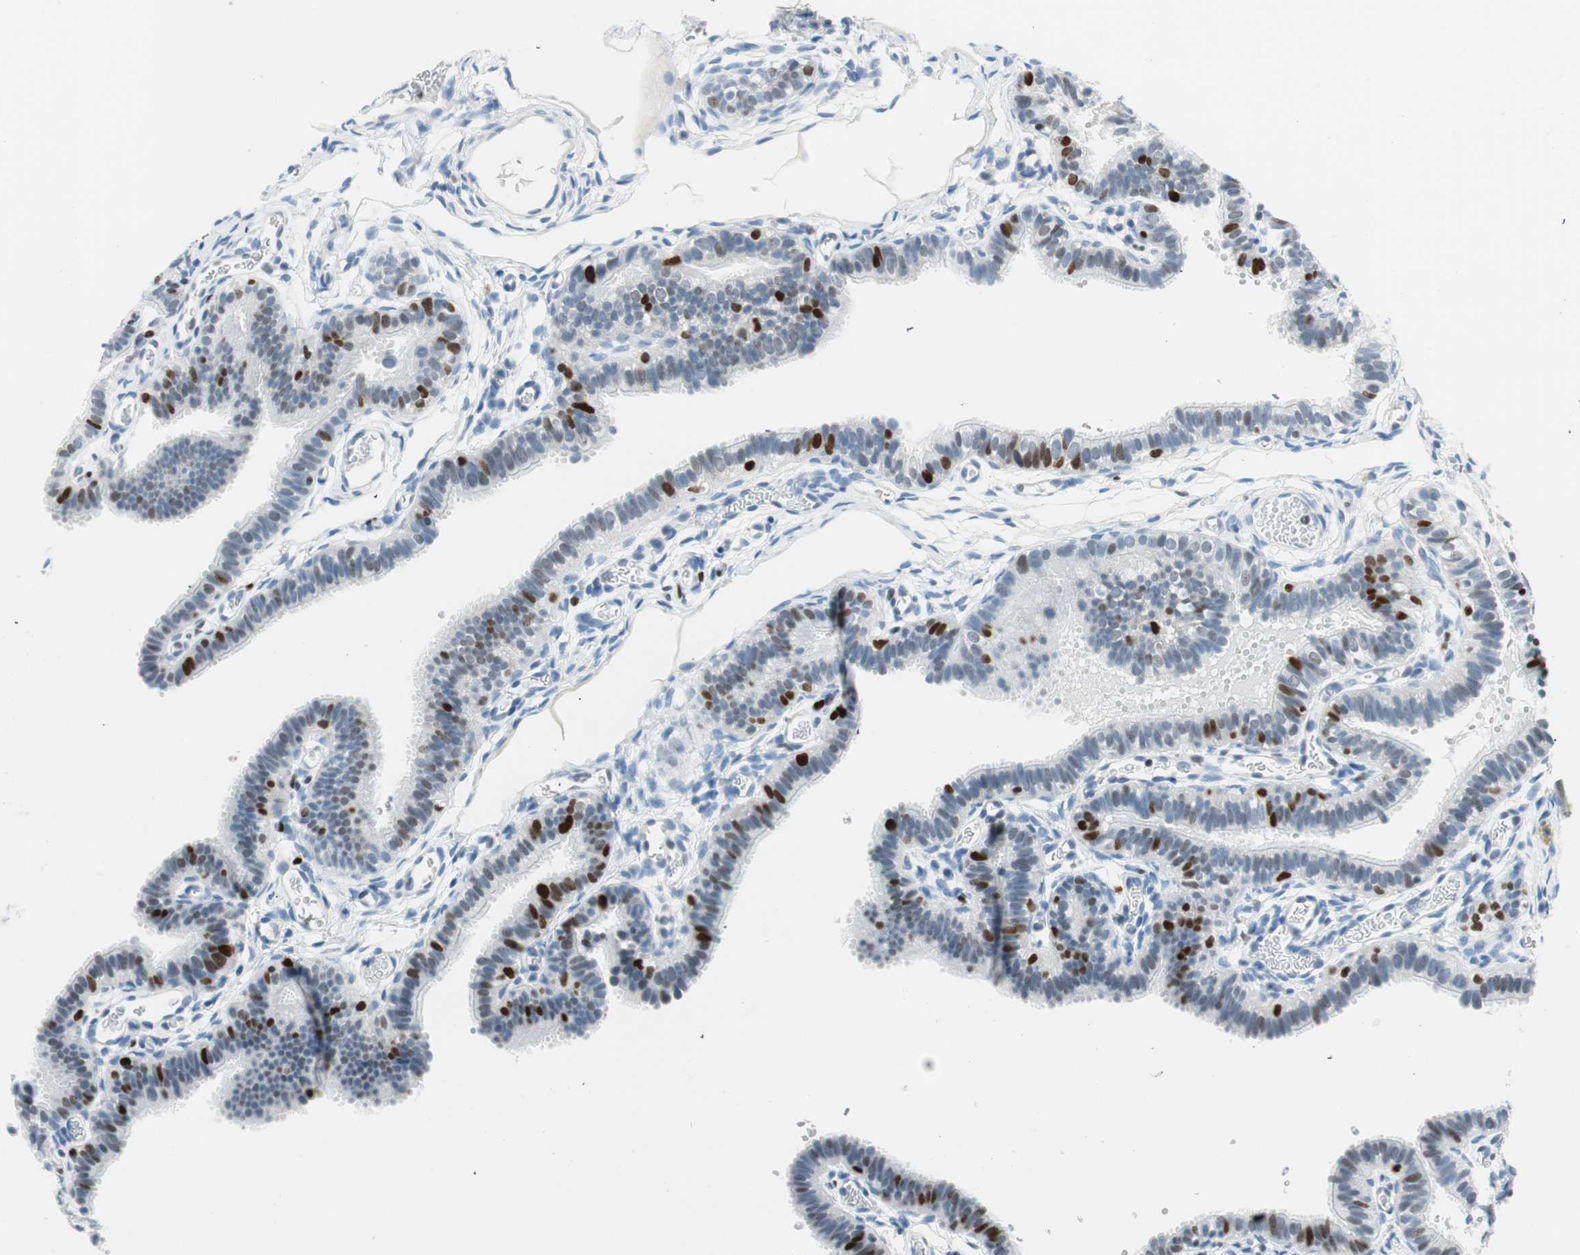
{"staining": {"intensity": "strong", "quantity": "<25%", "location": "nuclear"}, "tissue": "fallopian tube", "cell_type": "Glandular cells", "image_type": "normal", "snomed": [{"axis": "morphology", "description": "Normal tissue, NOS"}, {"axis": "topography", "description": "Fallopian tube"}, {"axis": "topography", "description": "Placenta"}], "caption": "Fallopian tube stained with DAB (3,3'-diaminobenzidine) immunohistochemistry (IHC) exhibits medium levels of strong nuclear staining in approximately <25% of glandular cells.", "gene": "EZH2", "patient": {"sex": "female", "age": 34}}